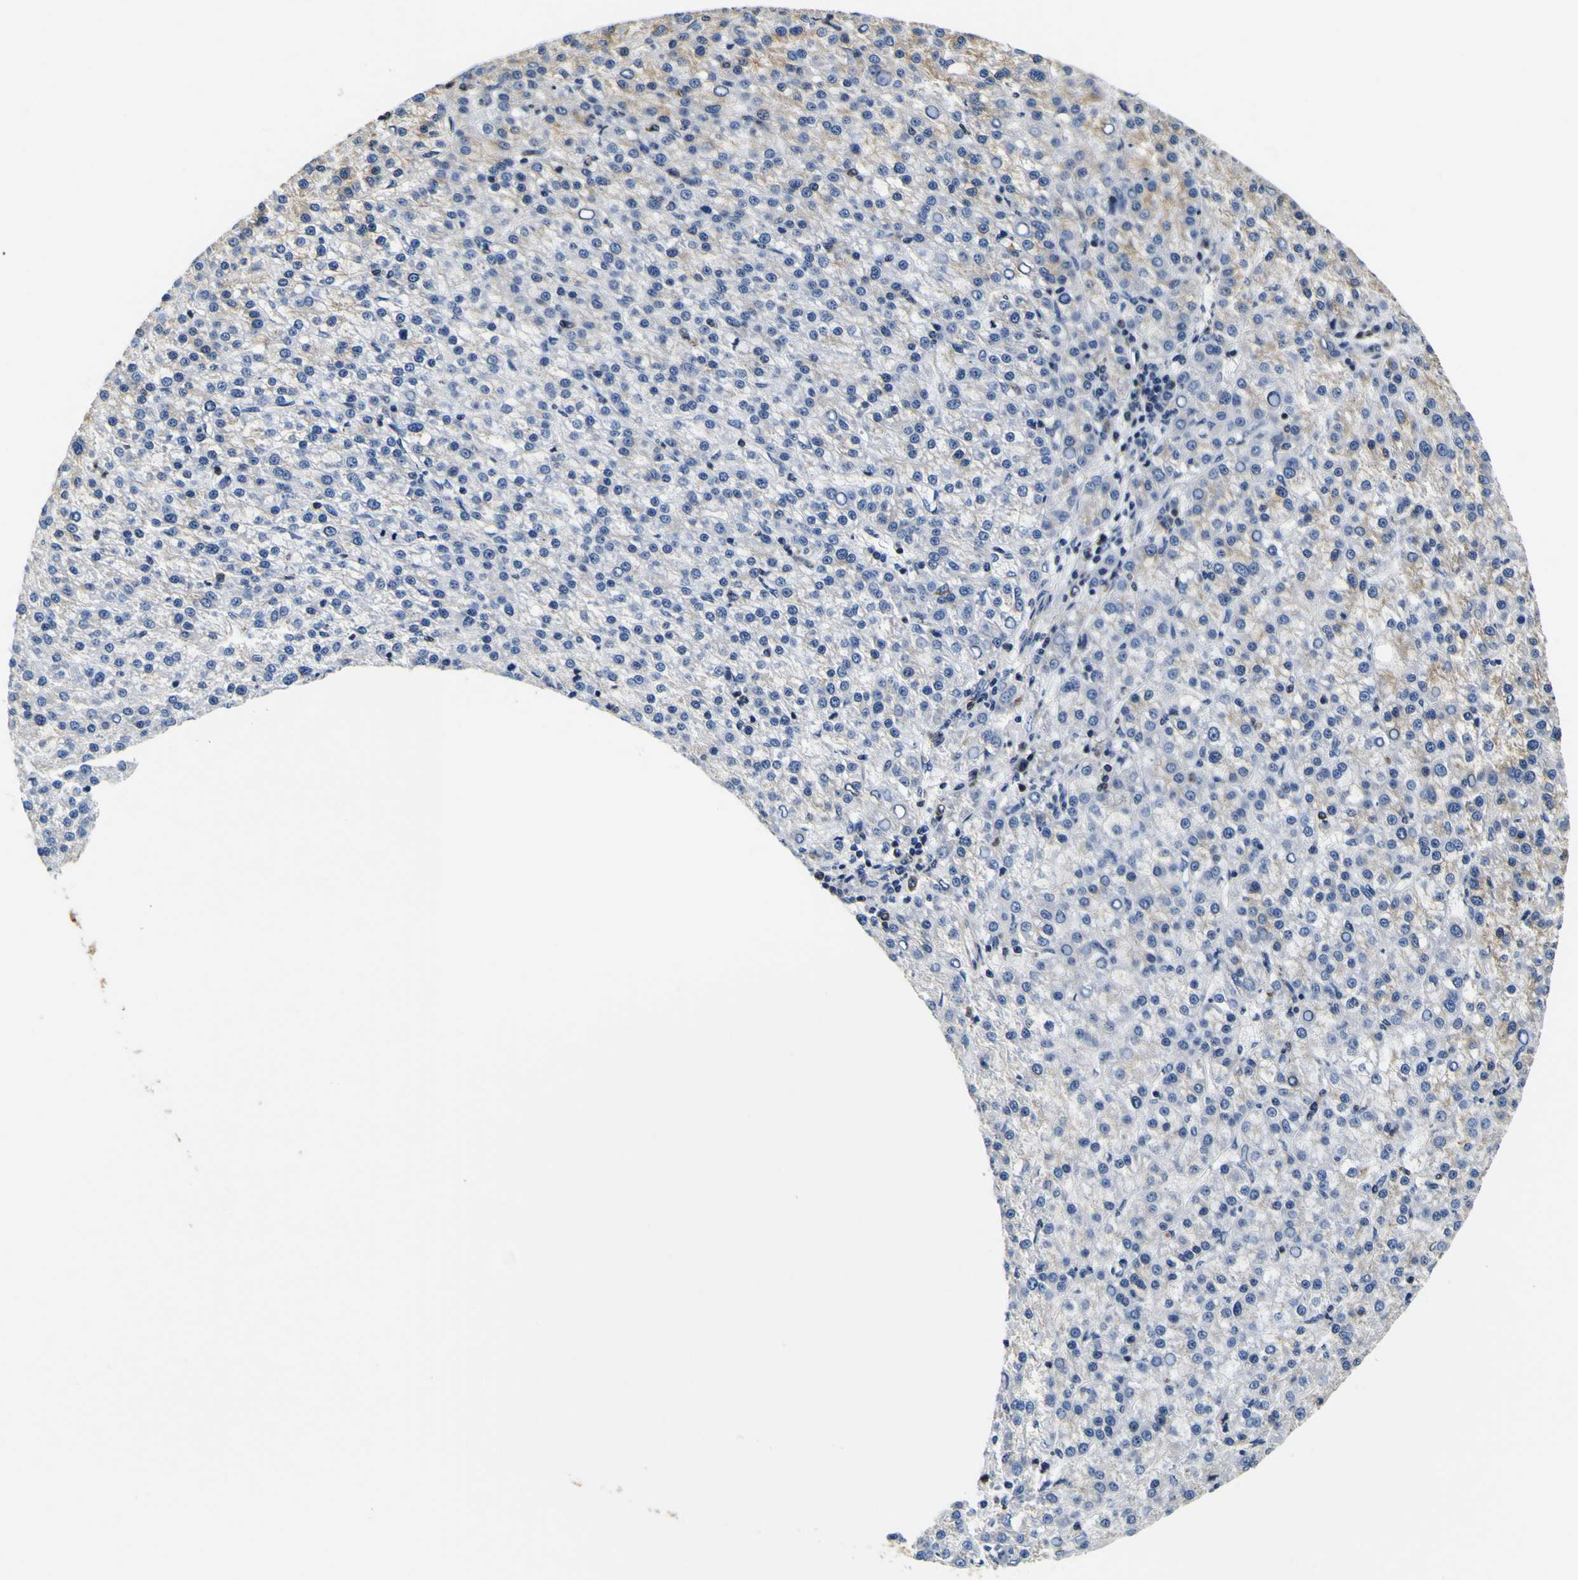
{"staining": {"intensity": "moderate", "quantity": "25%-75%", "location": "cytoplasmic/membranous"}, "tissue": "liver cancer", "cell_type": "Tumor cells", "image_type": "cancer", "snomed": [{"axis": "morphology", "description": "Carcinoma, Hepatocellular, NOS"}, {"axis": "topography", "description": "Liver"}], "caption": "Tumor cells demonstrate medium levels of moderate cytoplasmic/membranous staining in about 25%-75% of cells in liver cancer (hepatocellular carcinoma).", "gene": "TUBA1B", "patient": {"sex": "female", "age": 58}}